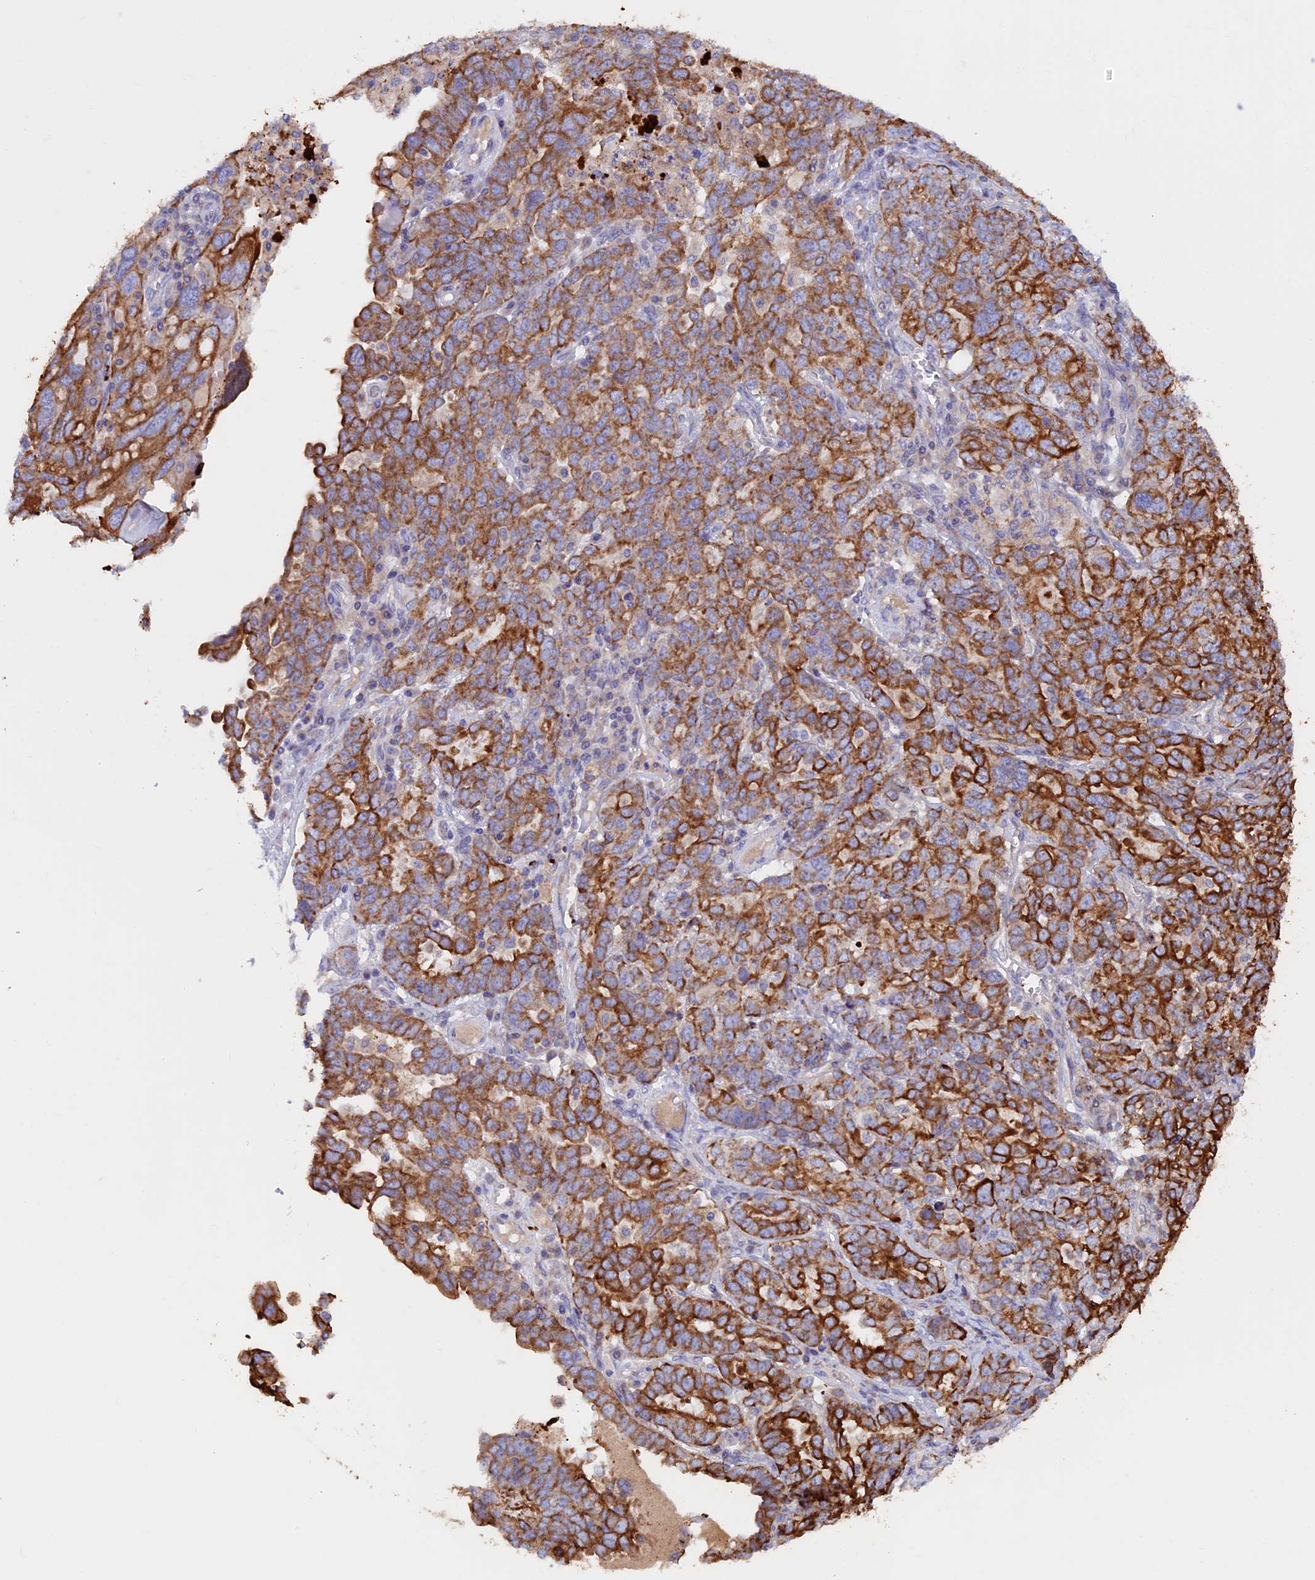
{"staining": {"intensity": "strong", "quantity": ">75%", "location": "cytoplasmic/membranous"}, "tissue": "ovarian cancer", "cell_type": "Tumor cells", "image_type": "cancer", "snomed": [{"axis": "morphology", "description": "Carcinoma, endometroid"}, {"axis": "topography", "description": "Ovary"}], "caption": "Immunohistochemistry (IHC) of ovarian cancer (endometroid carcinoma) displays high levels of strong cytoplasmic/membranous staining in approximately >75% of tumor cells.", "gene": "PTPN9", "patient": {"sex": "female", "age": 62}}